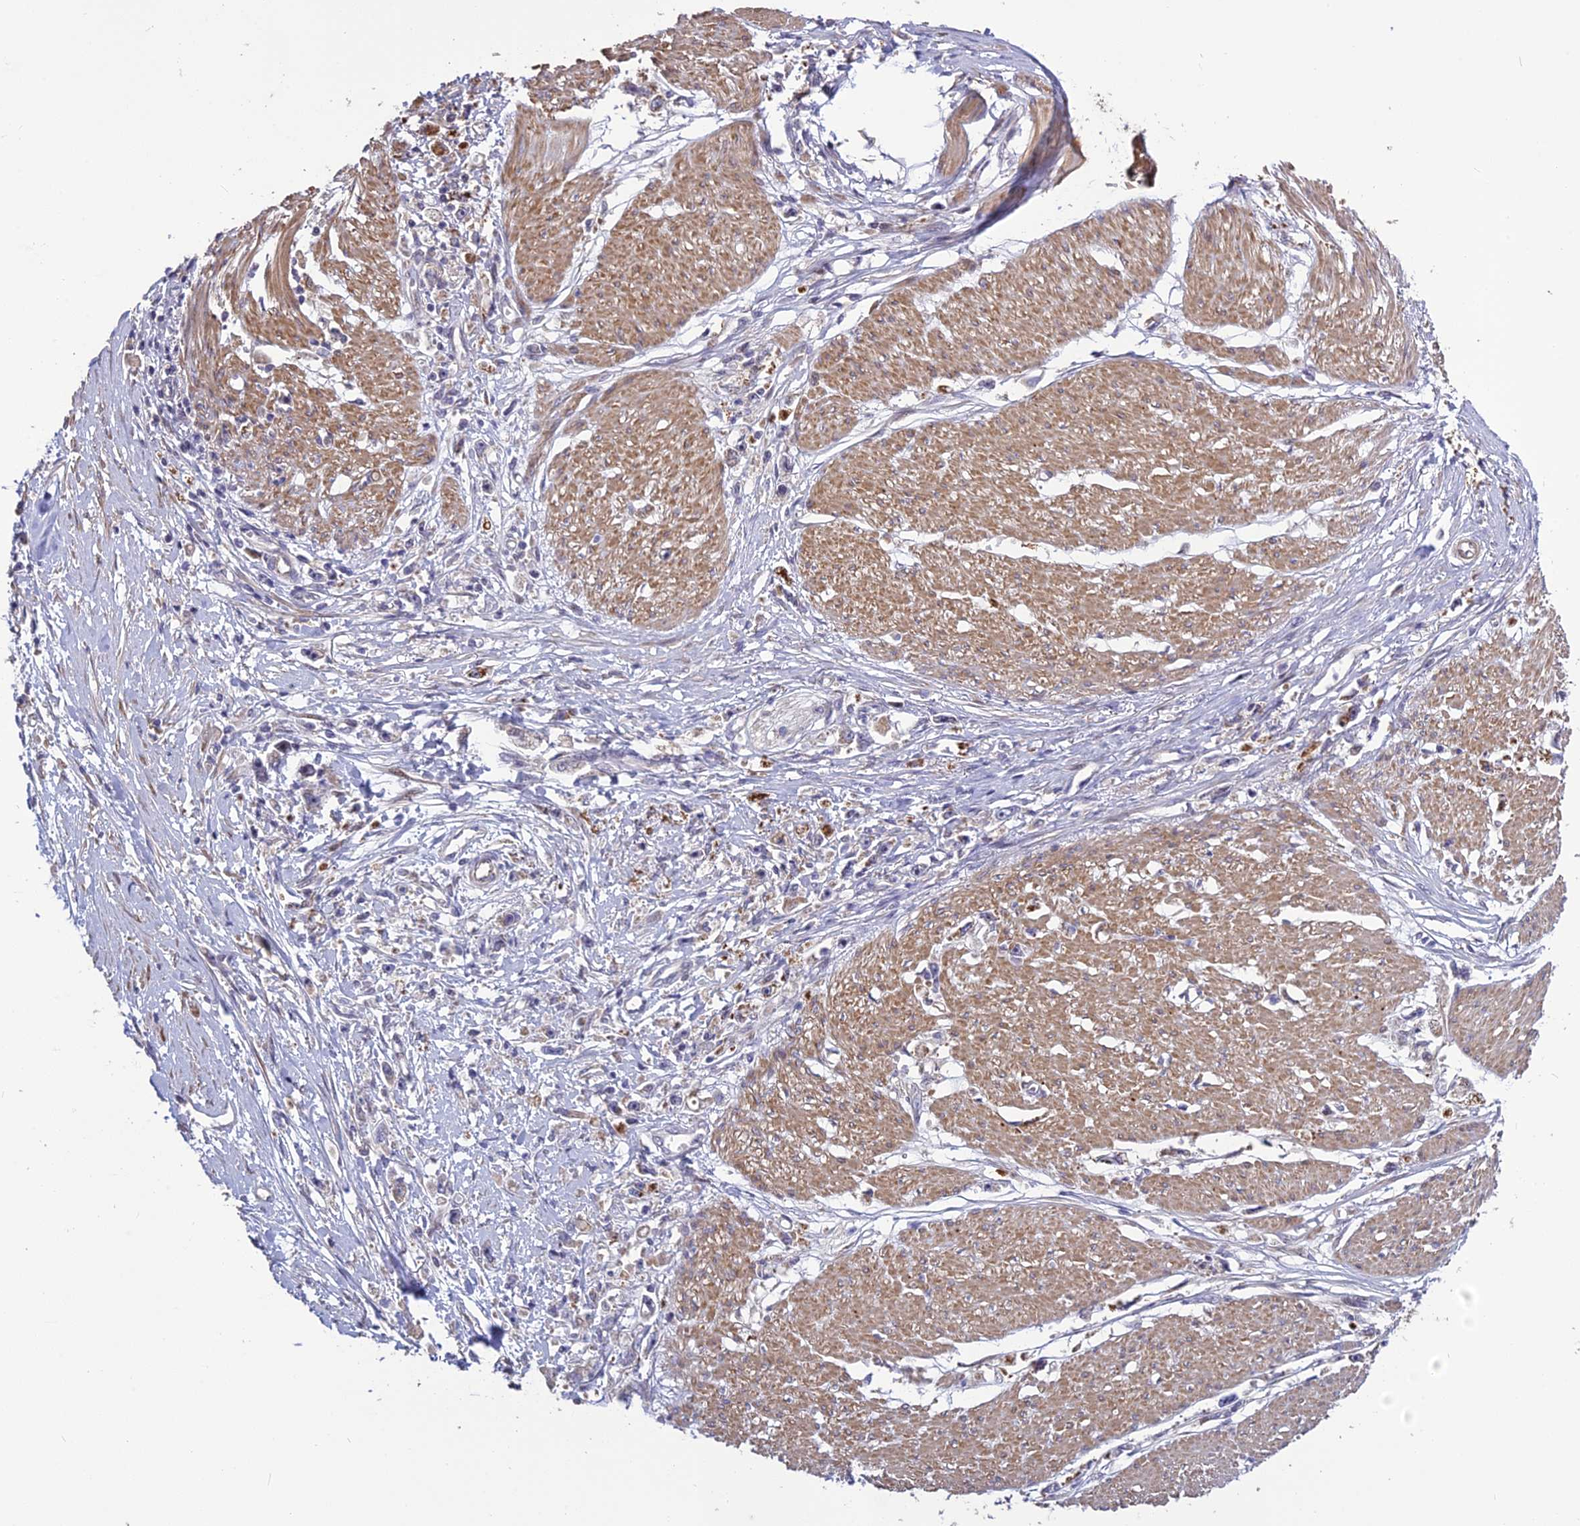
{"staining": {"intensity": "moderate", "quantity": "25%-75%", "location": "cytoplasmic/membranous"}, "tissue": "stomach cancer", "cell_type": "Tumor cells", "image_type": "cancer", "snomed": [{"axis": "morphology", "description": "Adenocarcinoma, NOS"}, {"axis": "topography", "description": "Stomach"}], "caption": "Stomach adenocarcinoma stained with immunohistochemistry (IHC) exhibits moderate cytoplasmic/membranous staining in about 25%-75% of tumor cells.", "gene": "SPG21", "patient": {"sex": "female", "age": 59}}